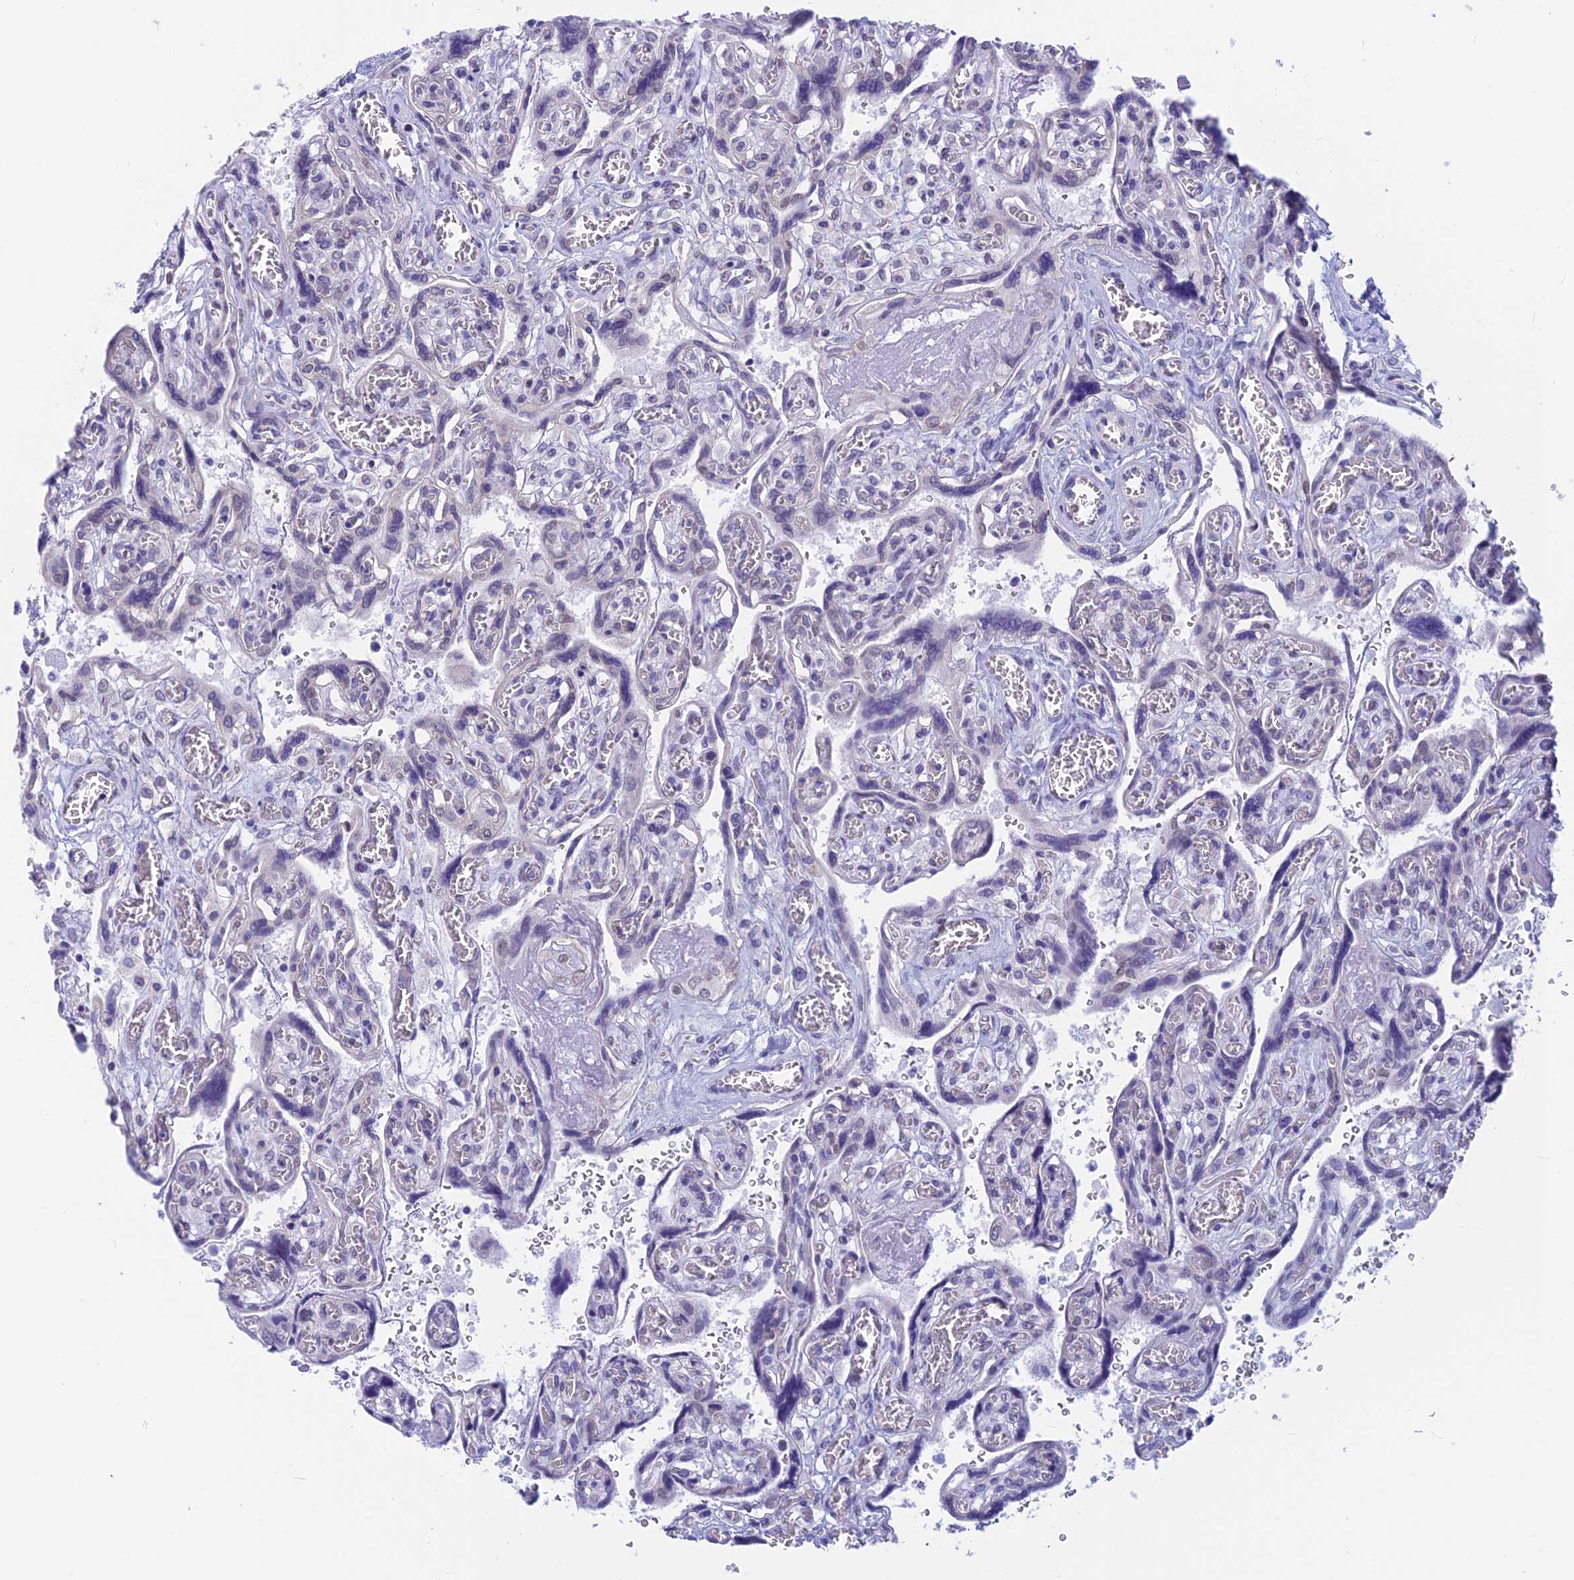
{"staining": {"intensity": "negative", "quantity": "none", "location": "none"}, "tissue": "placenta", "cell_type": "Decidual cells", "image_type": "normal", "snomed": [{"axis": "morphology", "description": "Normal tissue, NOS"}, {"axis": "topography", "description": "Placenta"}], "caption": "An IHC histopathology image of benign placenta is shown. There is no staining in decidual cells of placenta.", "gene": "SRSF5", "patient": {"sex": "female", "age": 39}}